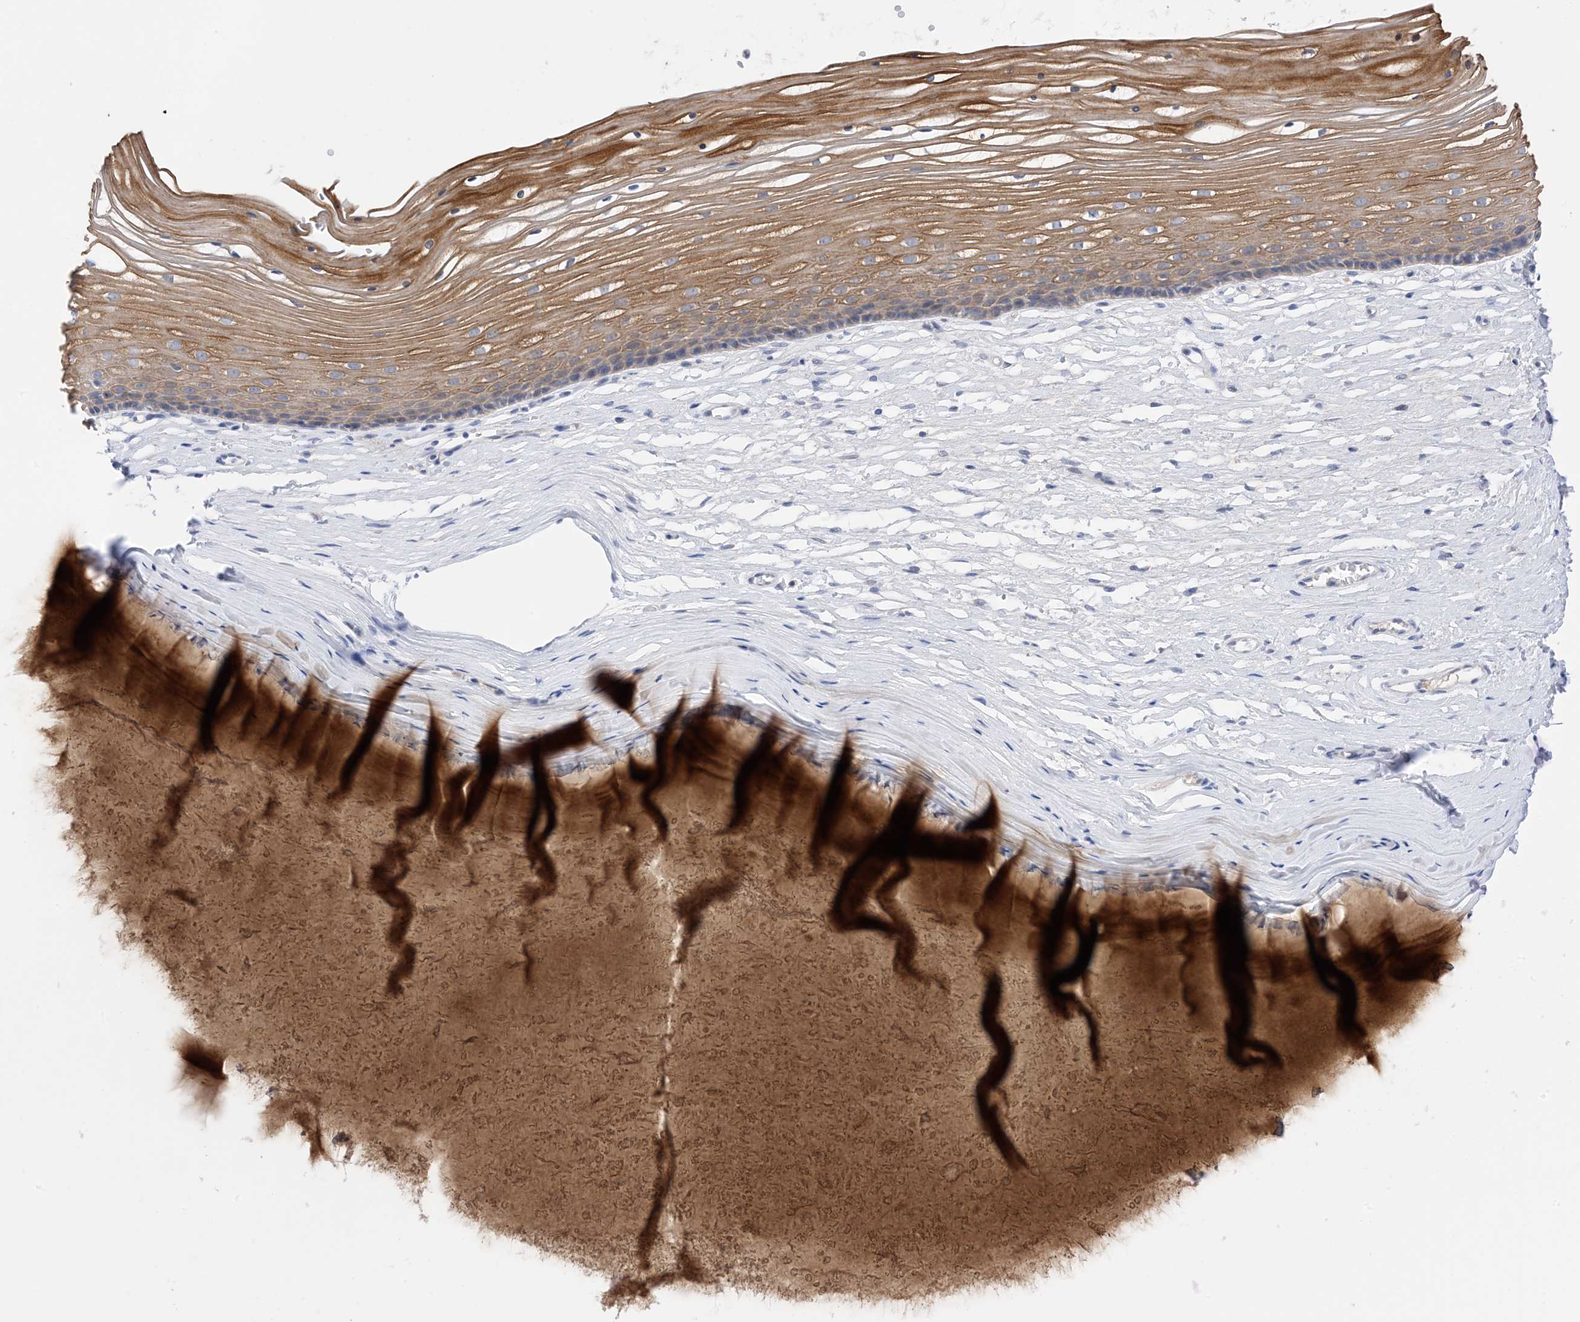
{"staining": {"intensity": "moderate", "quantity": ">75%", "location": "cytoplasmic/membranous"}, "tissue": "vagina", "cell_type": "Squamous epithelial cells", "image_type": "normal", "snomed": [{"axis": "morphology", "description": "Normal tissue, NOS"}, {"axis": "topography", "description": "Vagina"}, {"axis": "topography", "description": "Cervix"}], "caption": "Immunohistochemical staining of normal vagina demonstrates >75% levels of moderate cytoplasmic/membranous protein staining in about >75% of squamous epithelial cells. (DAB (3,3'-diaminobenzidine) IHC with brightfield microscopy, high magnification).", "gene": "PLK4", "patient": {"sex": "female", "age": 40}}